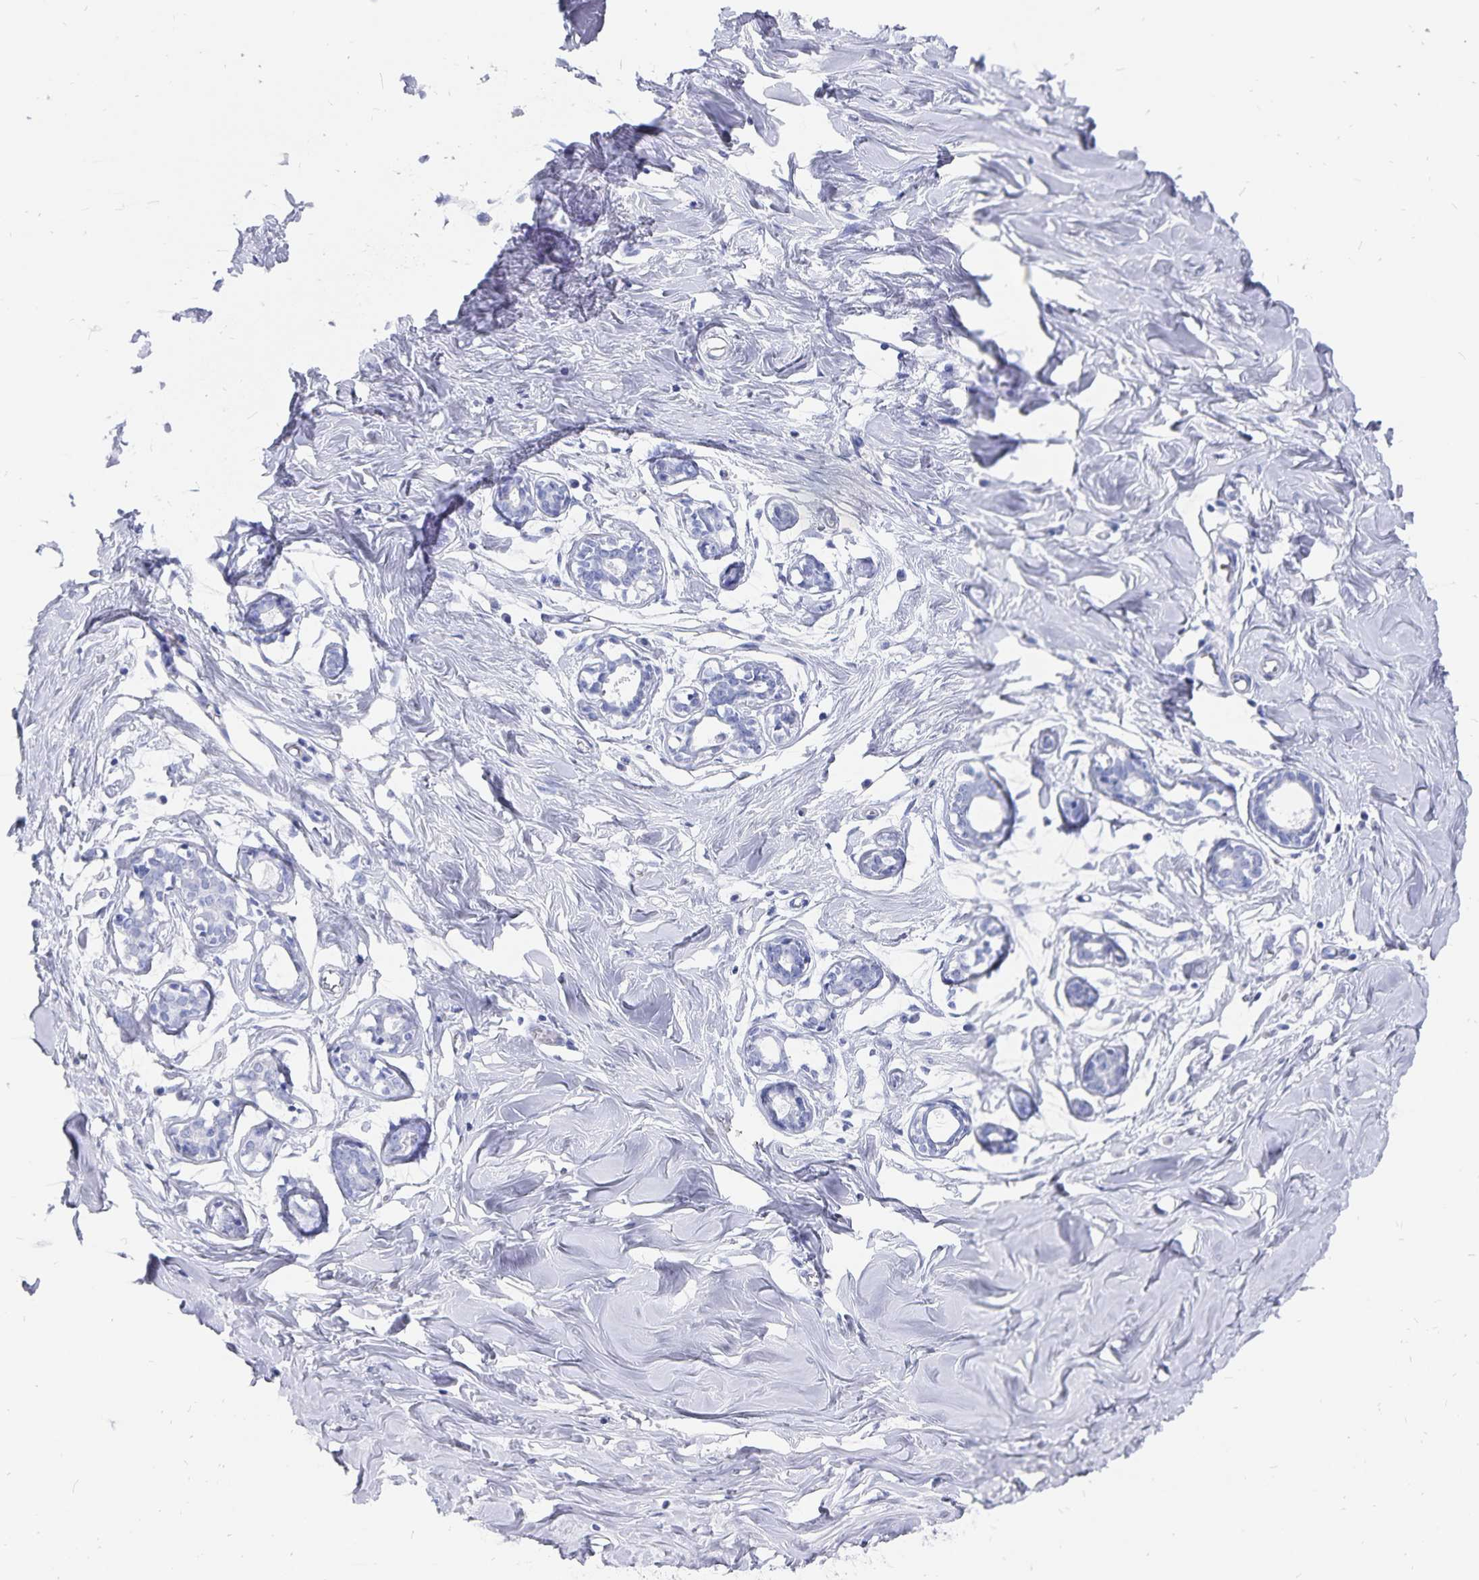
{"staining": {"intensity": "negative", "quantity": "none", "location": "none"}, "tissue": "breast", "cell_type": "Adipocytes", "image_type": "normal", "snomed": [{"axis": "morphology", "description": "Normal tissue, NOS"}, {"axis": "topography", "description": "Breast"}], "caption": "The histopathology image reveals no significant expression in adipocytes of breast. The staining is performed using DAB (3,3'-diaminobenzidine) brown chromogen with nuclei counter-stained in using hematoxylin.", "gene": "ADH1A", "patient": {"sex": "female", "age": 27}}